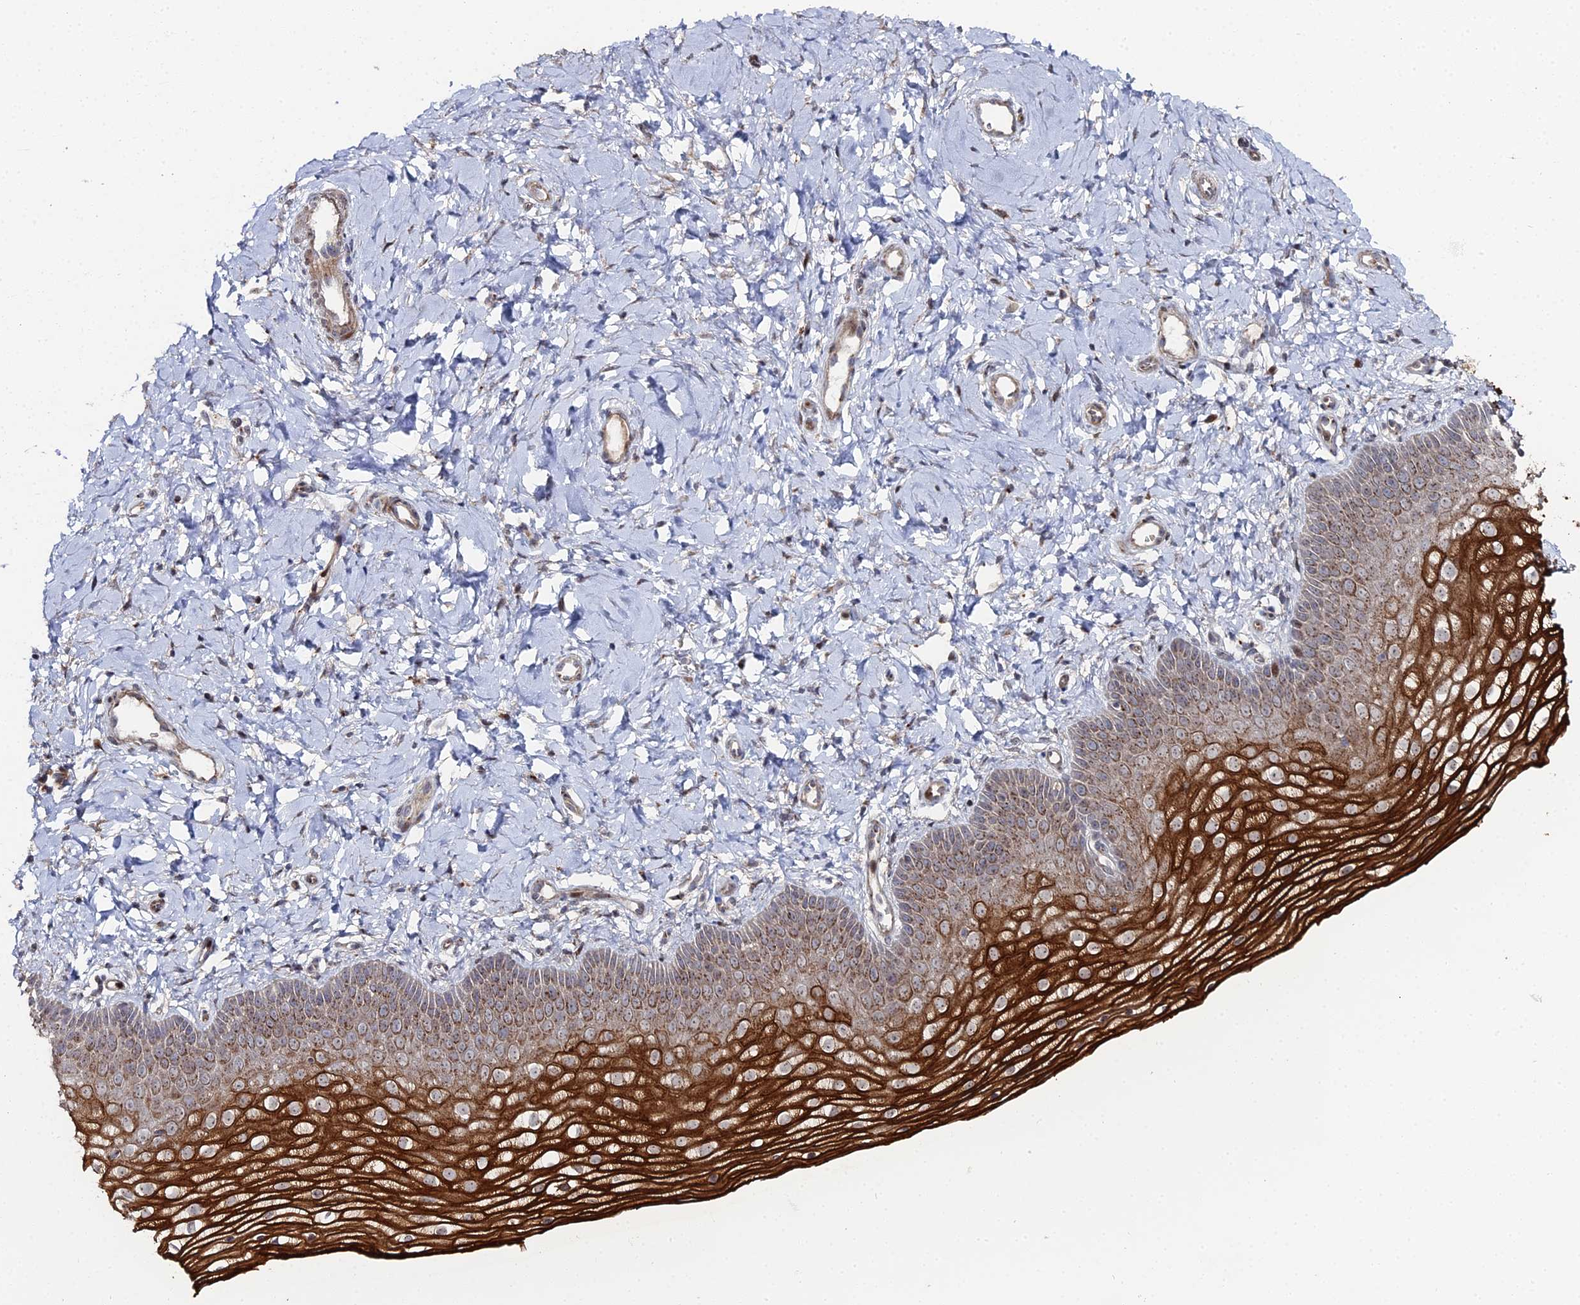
{"staining": {"intensity": "strong", "quantity": "25%-75%", "location": "cytoplasmic/membranous"}, "tissue": "vagina", "cell_type": "Squamous epithelial cells", "image_type": "normal", "snomed": [{"axis": "morphology", "description": "Normal tissue, NOS"}, {"axis": "topography", "description": "Vagina"}], "caption": "DAB (3,3'-diaminobenzidine) immunohistochemical staining of normal vagina shows strong cytoplasmic/membranous protein staining in about 25%-75% of squamous epithelial cells. (IHC, brightfield microscopy, high magnification).", "gene": "SGMS1", "patient": {"sex": "female", "age": 68}}